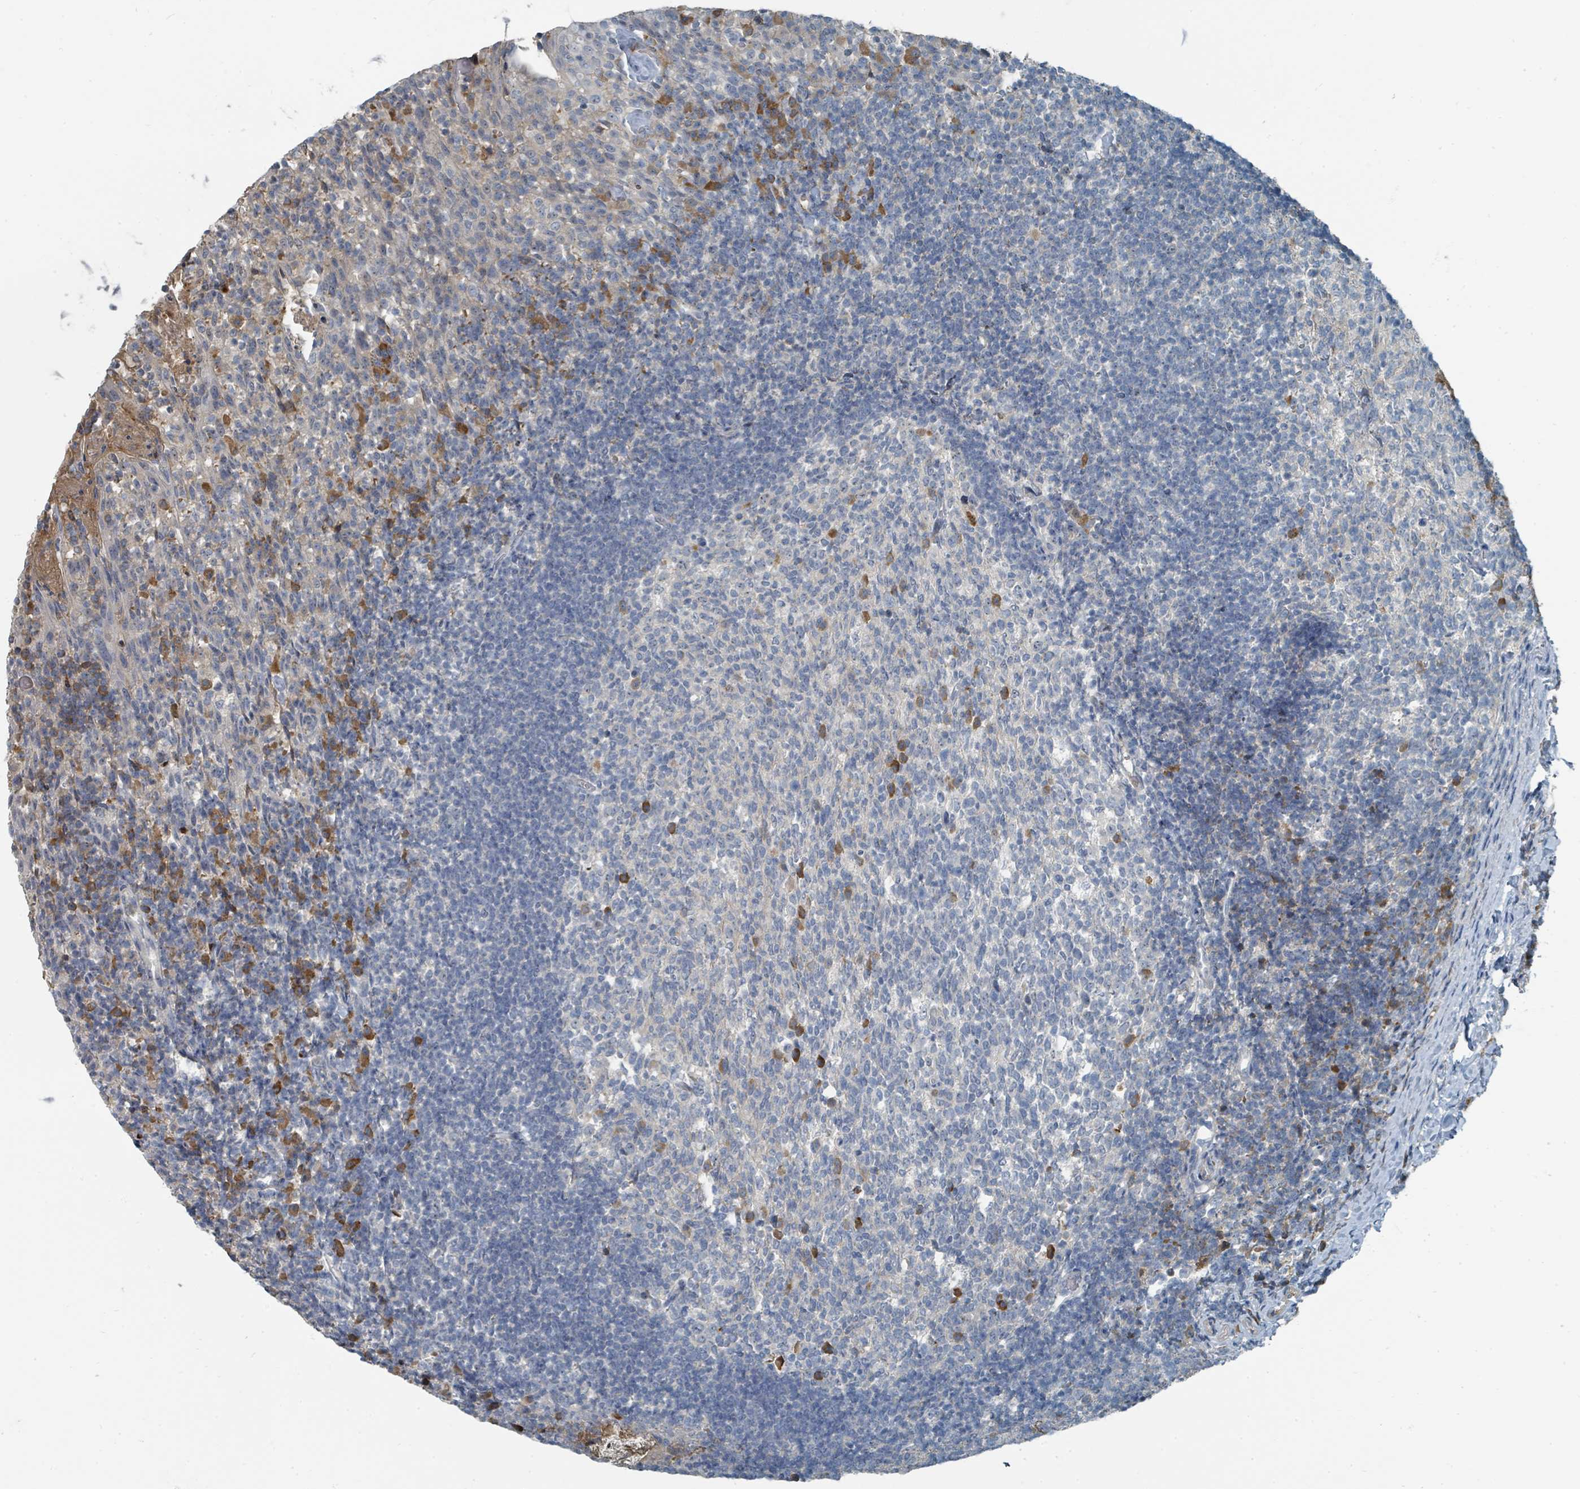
{"staining": {"intensity": "strong", "quantity": "<25%", "location": "cytoplasmic/membranous"}, "tissue": "tonsil", "cell_type": "Germinal center cells", "image_type": "normal", "snomed": [{"axis": "morphology", "description": "Normal tissue, NOS"}, {"axis": "topography", "description": "Tonsil"}], "caption": "IHC micrograph of unremarkable tonsil: tonsil stained using immunohistochemistry (IHC) demonstrates medium levels of strong protein expression localized specifically in the cytoplasmic/membranous of germinal center cells, appearing as a cytoplasmic/membranous brown color.", "gene": "SLC44A5", "patient": {"sex": "female", "age": 10}}